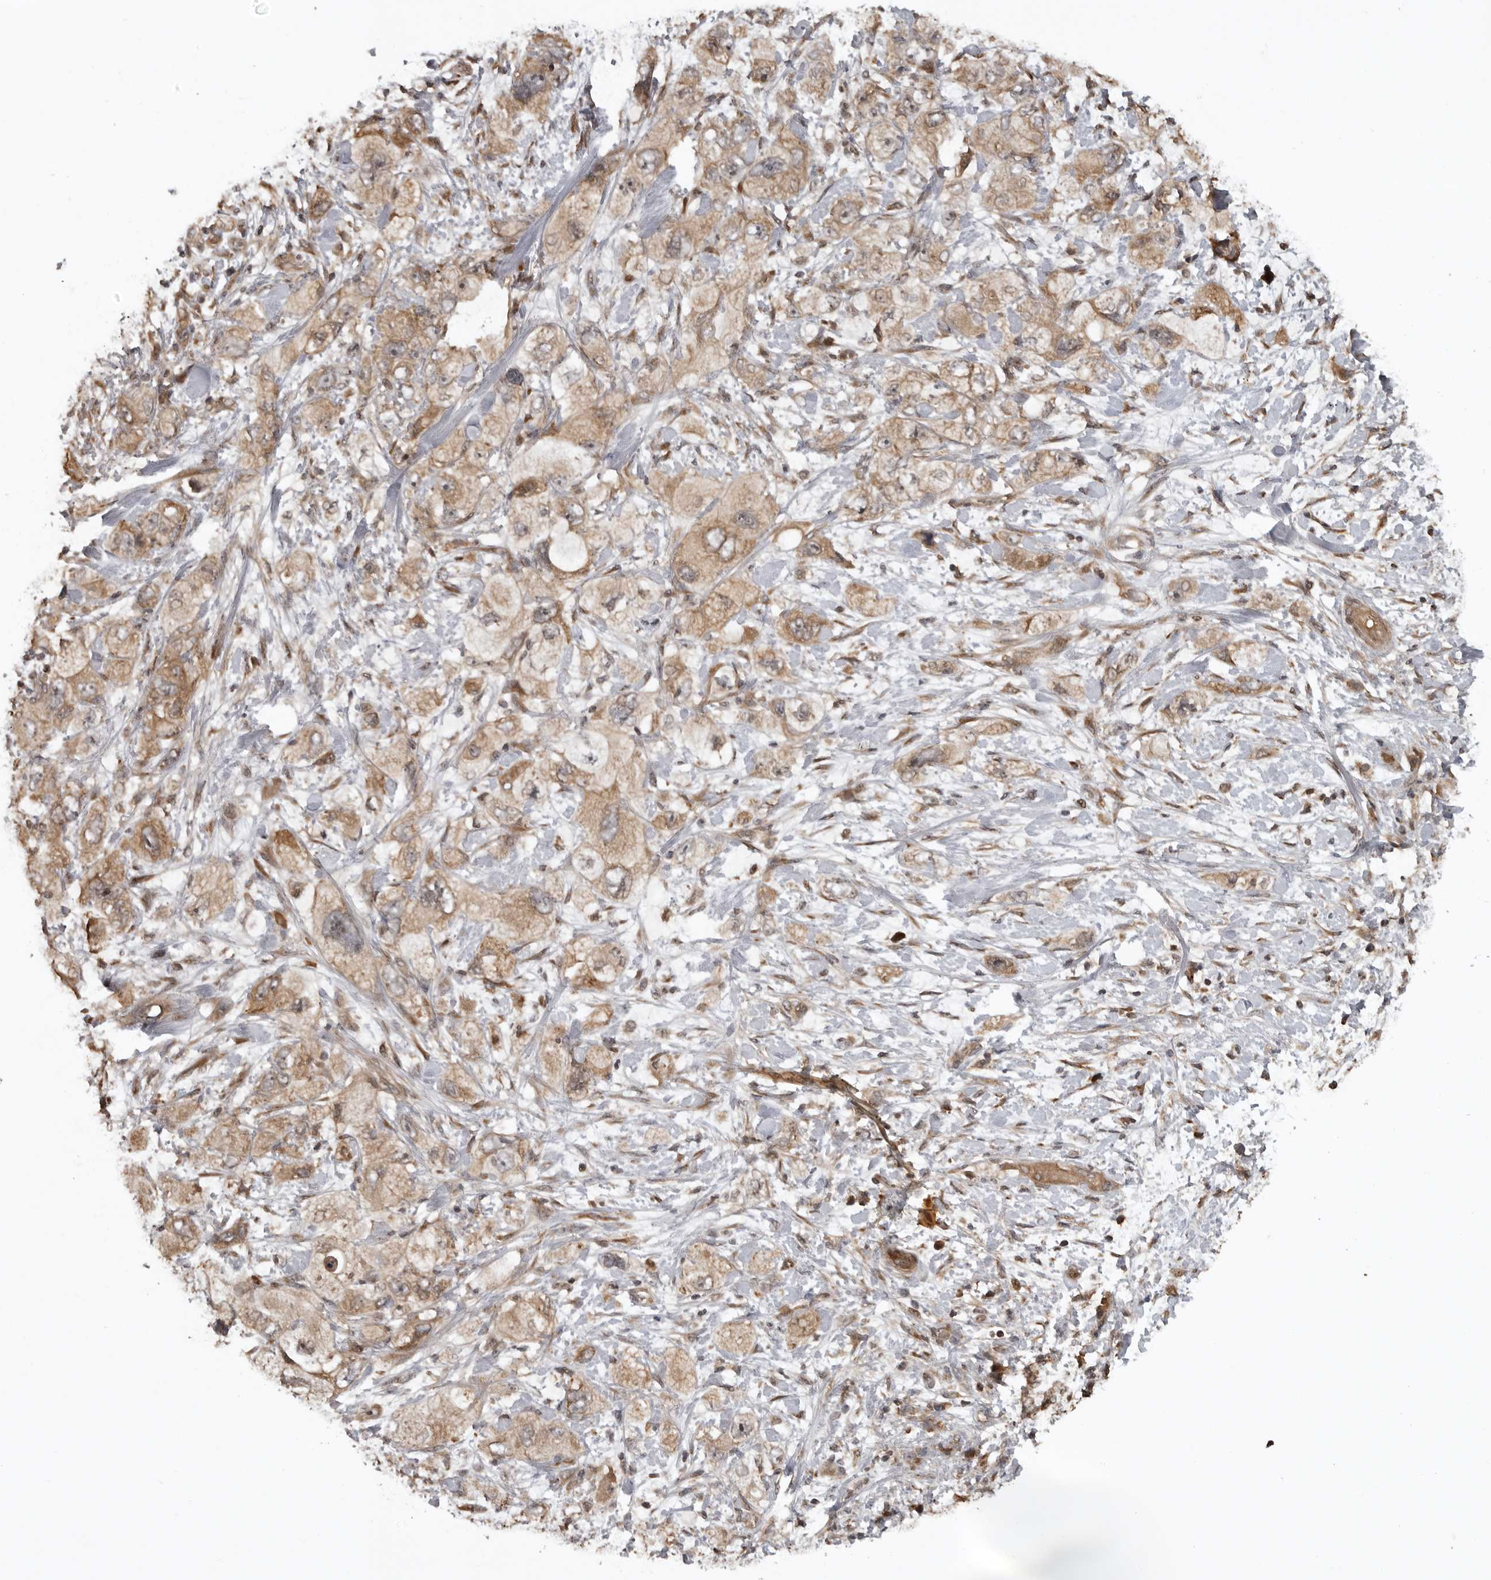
{"staining": {"intensity": "moderate", "quantity": ">75%", "location": "cytoplasmic/membranous"}, "tissue": "pancreatic cancer", "cell_type": "Tumor cells", "image_type": "cancer", "snomed": [{"axis": "morphology", "description": "Adenocarcinoma, NOS"}, {"axis": "topography", "description": "Pancreas"}], "caption": "Adenocarcinoma (pancreatic) stained with a protein marker reveals moderate staining in tumor cells.", "gene": "AKAP7", "patient": {"sex": "female", "age": 73}}